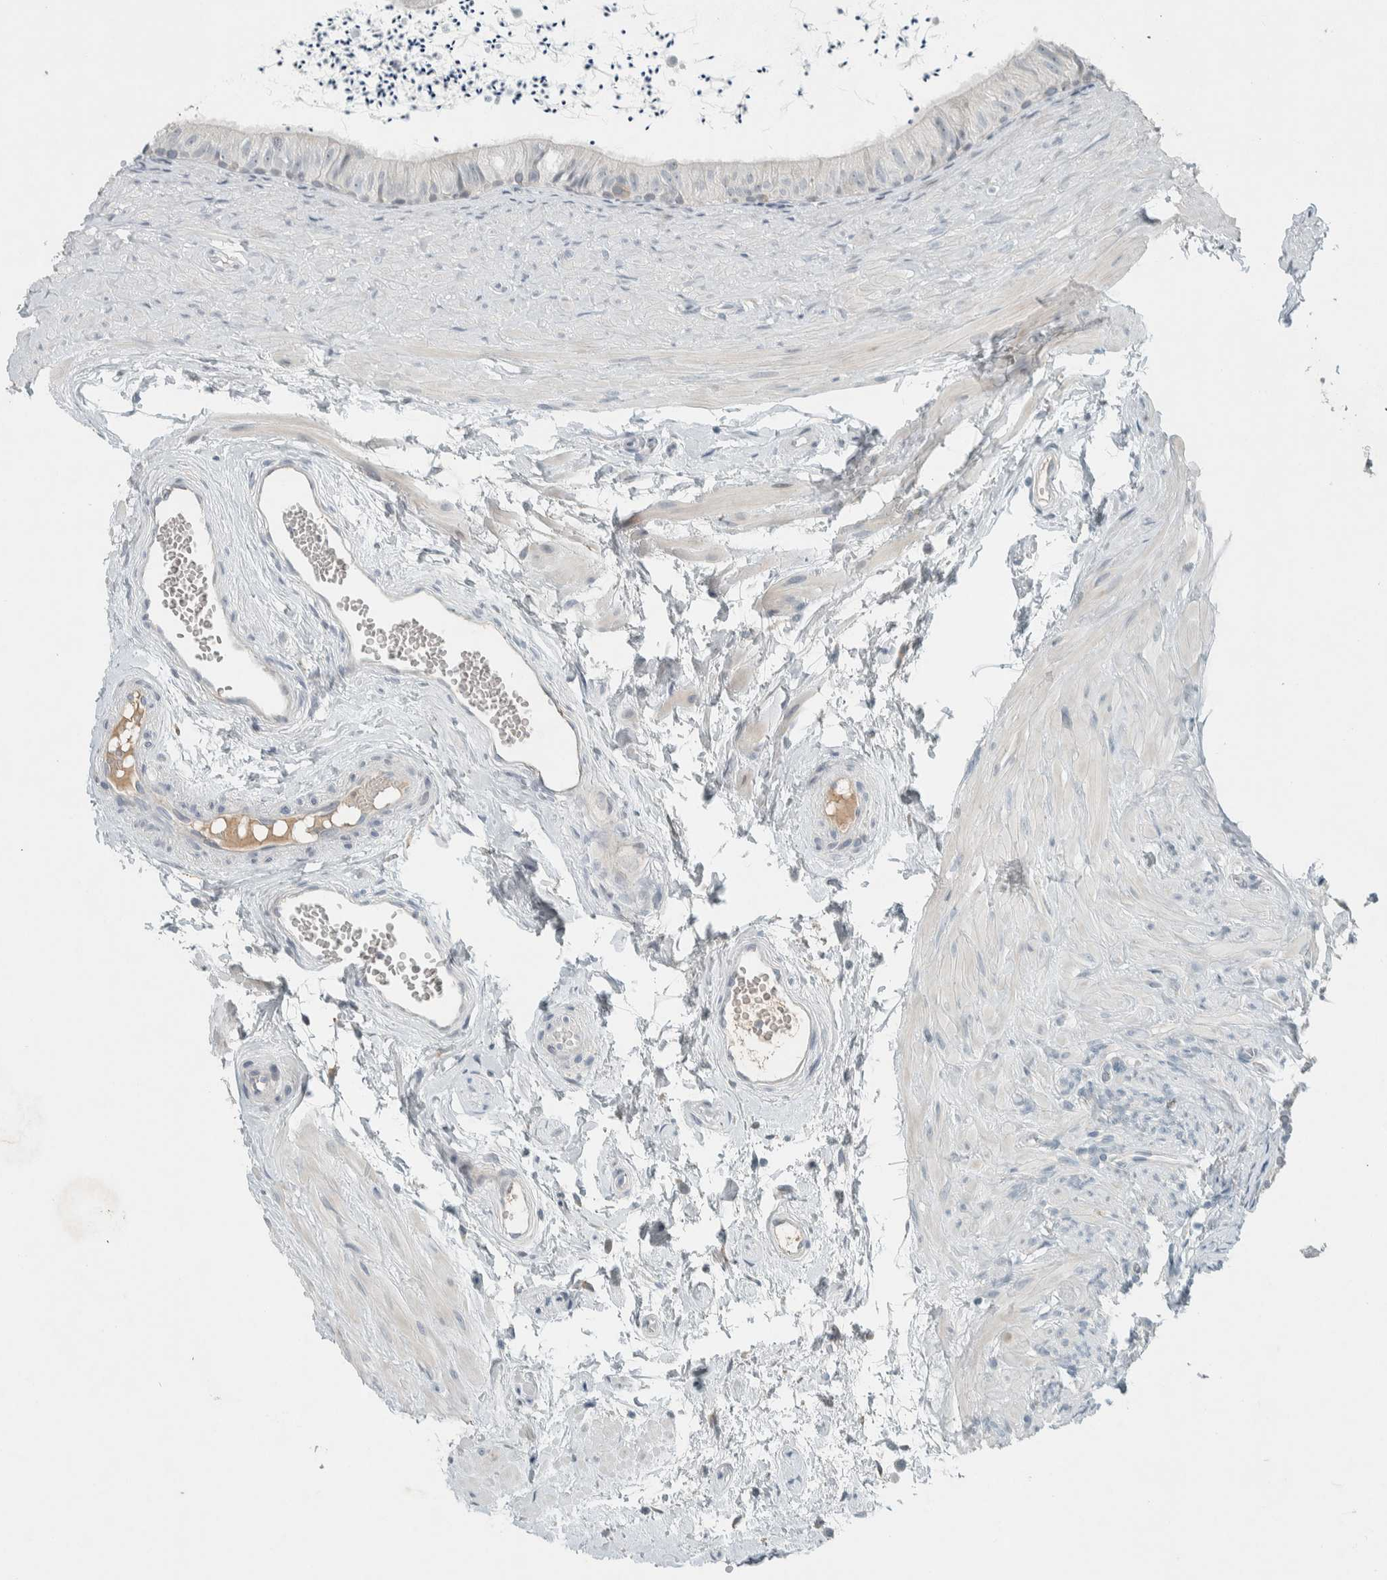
{"staining": {"intensity": "moderate", "quantity": "<25%", "location": "cytoplasmic/membranous"}, "tissue": "epididymis", "cell_type": "Glandular cells", "image_type": "normal", "snomed": [{"axis": "morphology", "description": "Normal tissue, NOS"}, {"axis": "topography", "description": "Epididymis"}], "caption": "Glandular cells display moderate cytoplasmic/membranous expression in about <25% of cells in normal epididymis.", "gene": "CERCAM", "patient": {"sex": "male", "age": 56}}